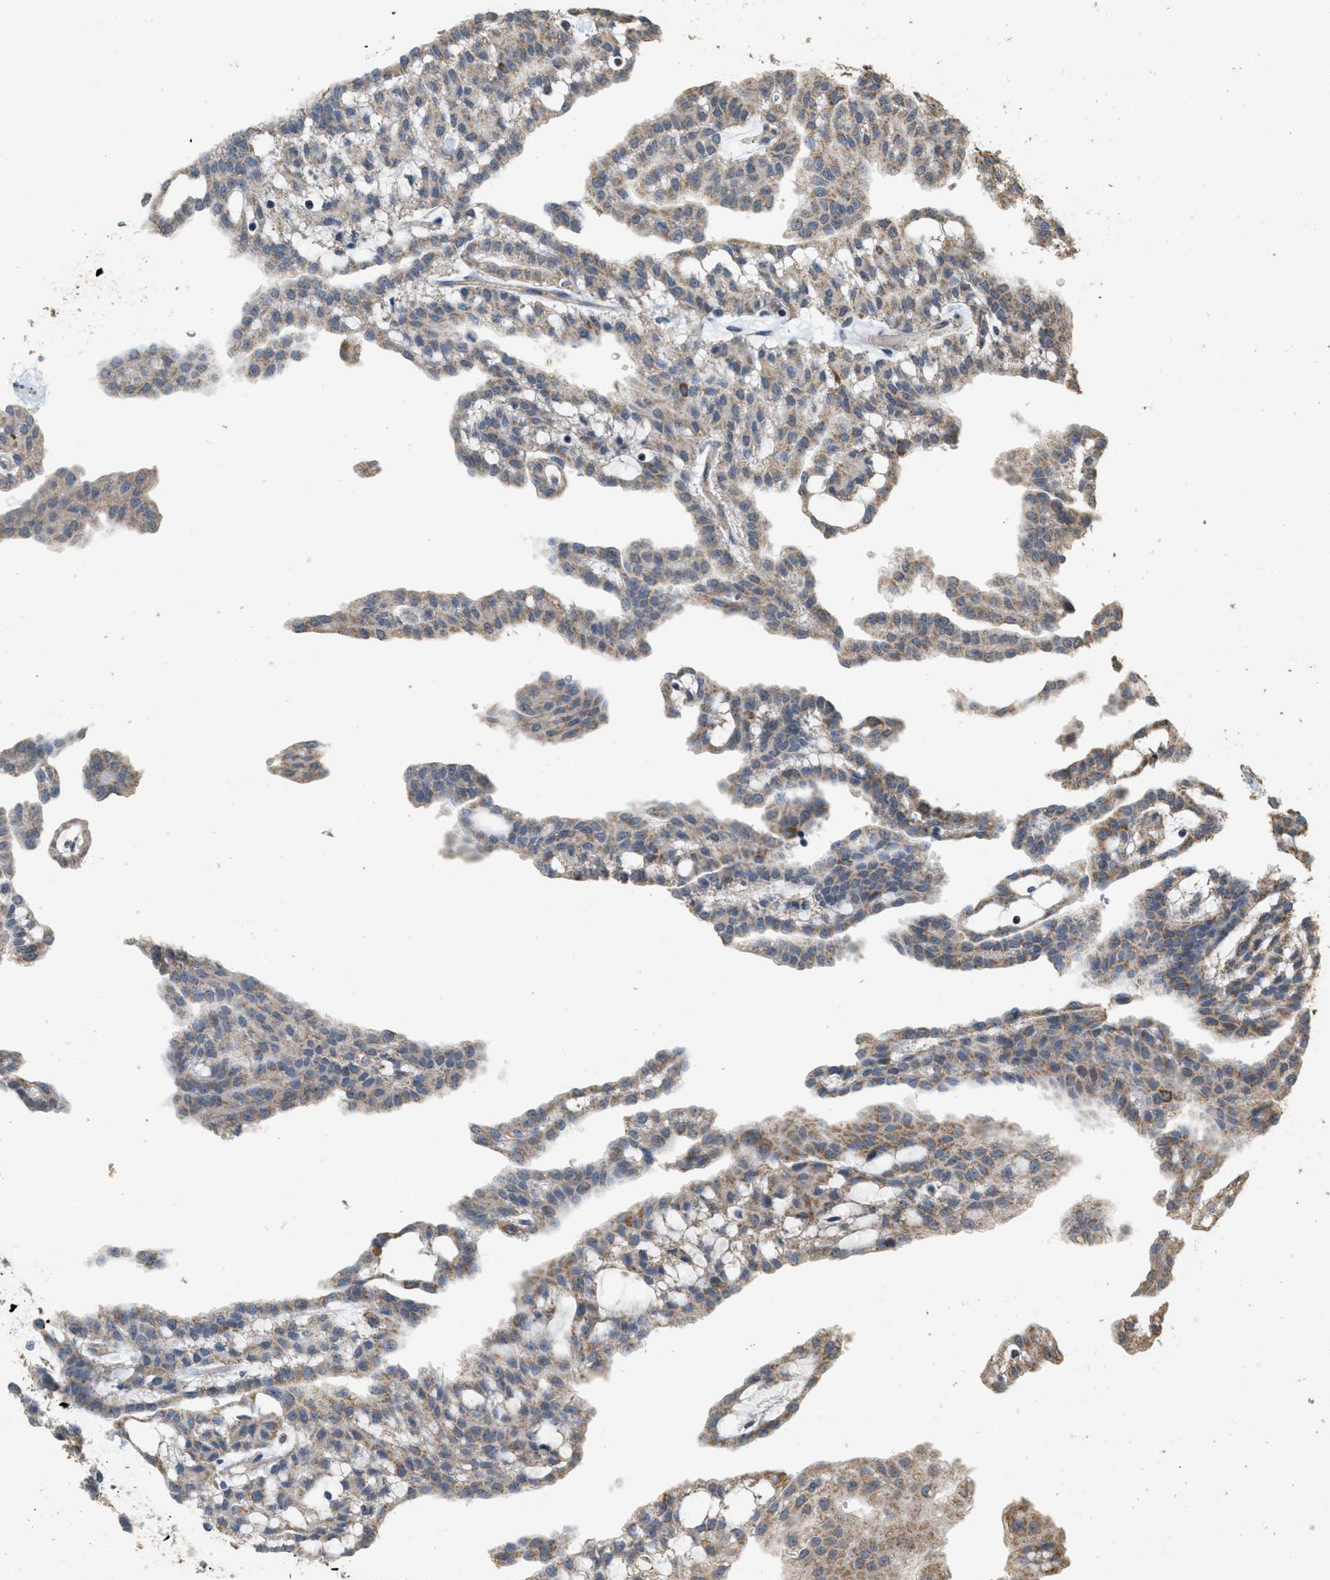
{"staining": {"intensity": "moderate", "quantity": ">75%", "location": "cytoplasmic/membranous"}, "tissue": "renal cancer", "cell_type": "Tumor cells", "image_type": "cancer", "snomed": [{"axis": "morphology", "description": "Adenocarcinoma, NOS"}, {"axis": "topography", "description": "Kidney"}], "caption": "Brown immunohistochemical staining in human adenocarcinoma (renal) displays moderate cytoplasmic/membranous positivity in about >75% of tumor cells. Nuclei are stained in blue.", "gene": "KCNA4", "patient": {"sex": "male", "age": 63}}